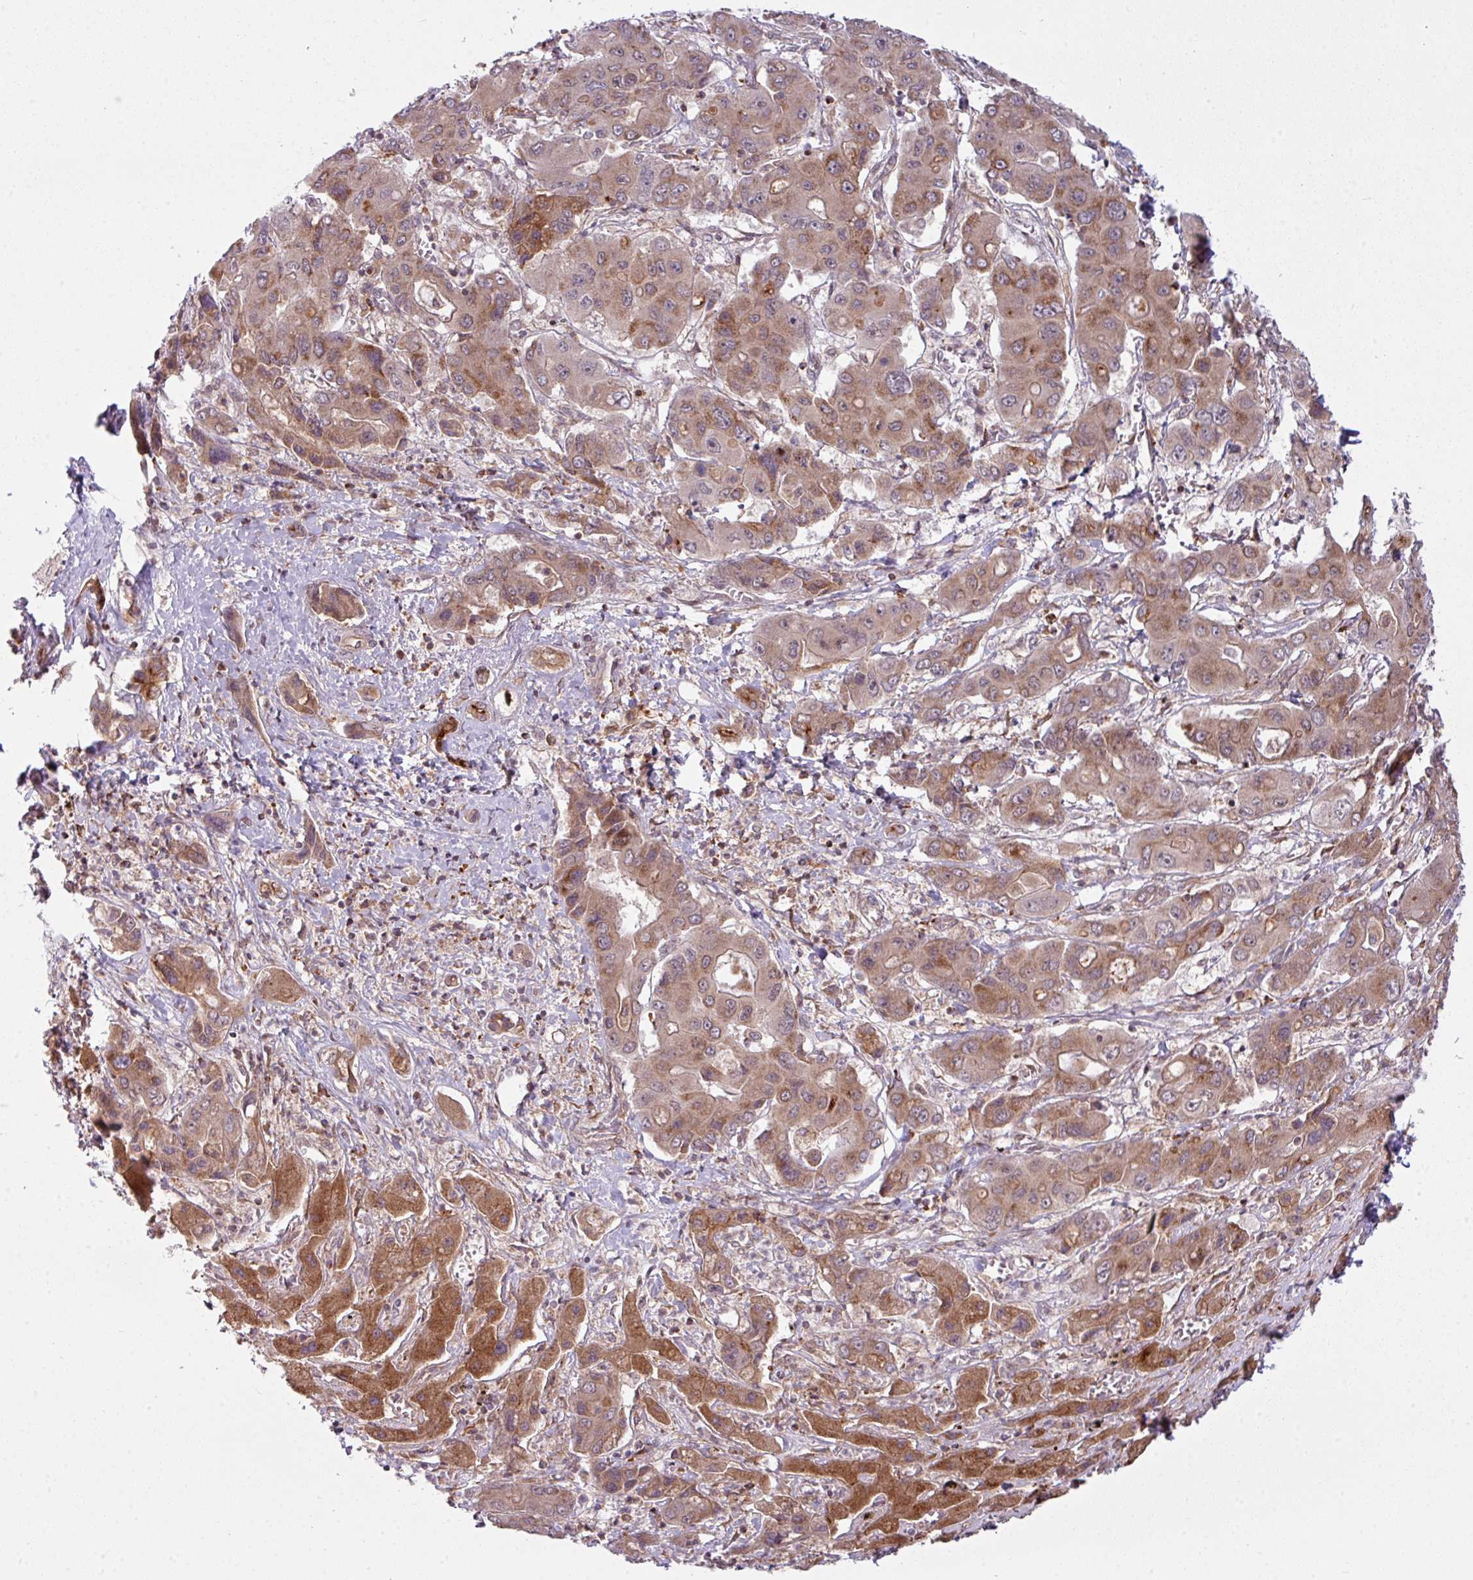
{"staining": {"intensity": "moderate", "quantity": "25%-75%", "location": "cytoplasmic/membranous"}, "tissue": "liver cancer", "cell_type": "Tumor cells", "image_type": "cancer", "snomed": [{"axis": "morphology", "description": "Cholangiocarcinoma"}, {"axis": "topography", "description": "Liver"}], "caption": "Human liver cancer stained for a protein (brown) shows moderate cytoplasmic/membranous positive staining in approximately 25%-75% of tumor cells.", "gene": "ZC2HC1C", "patient": {"sex": "male", "age": 67}}